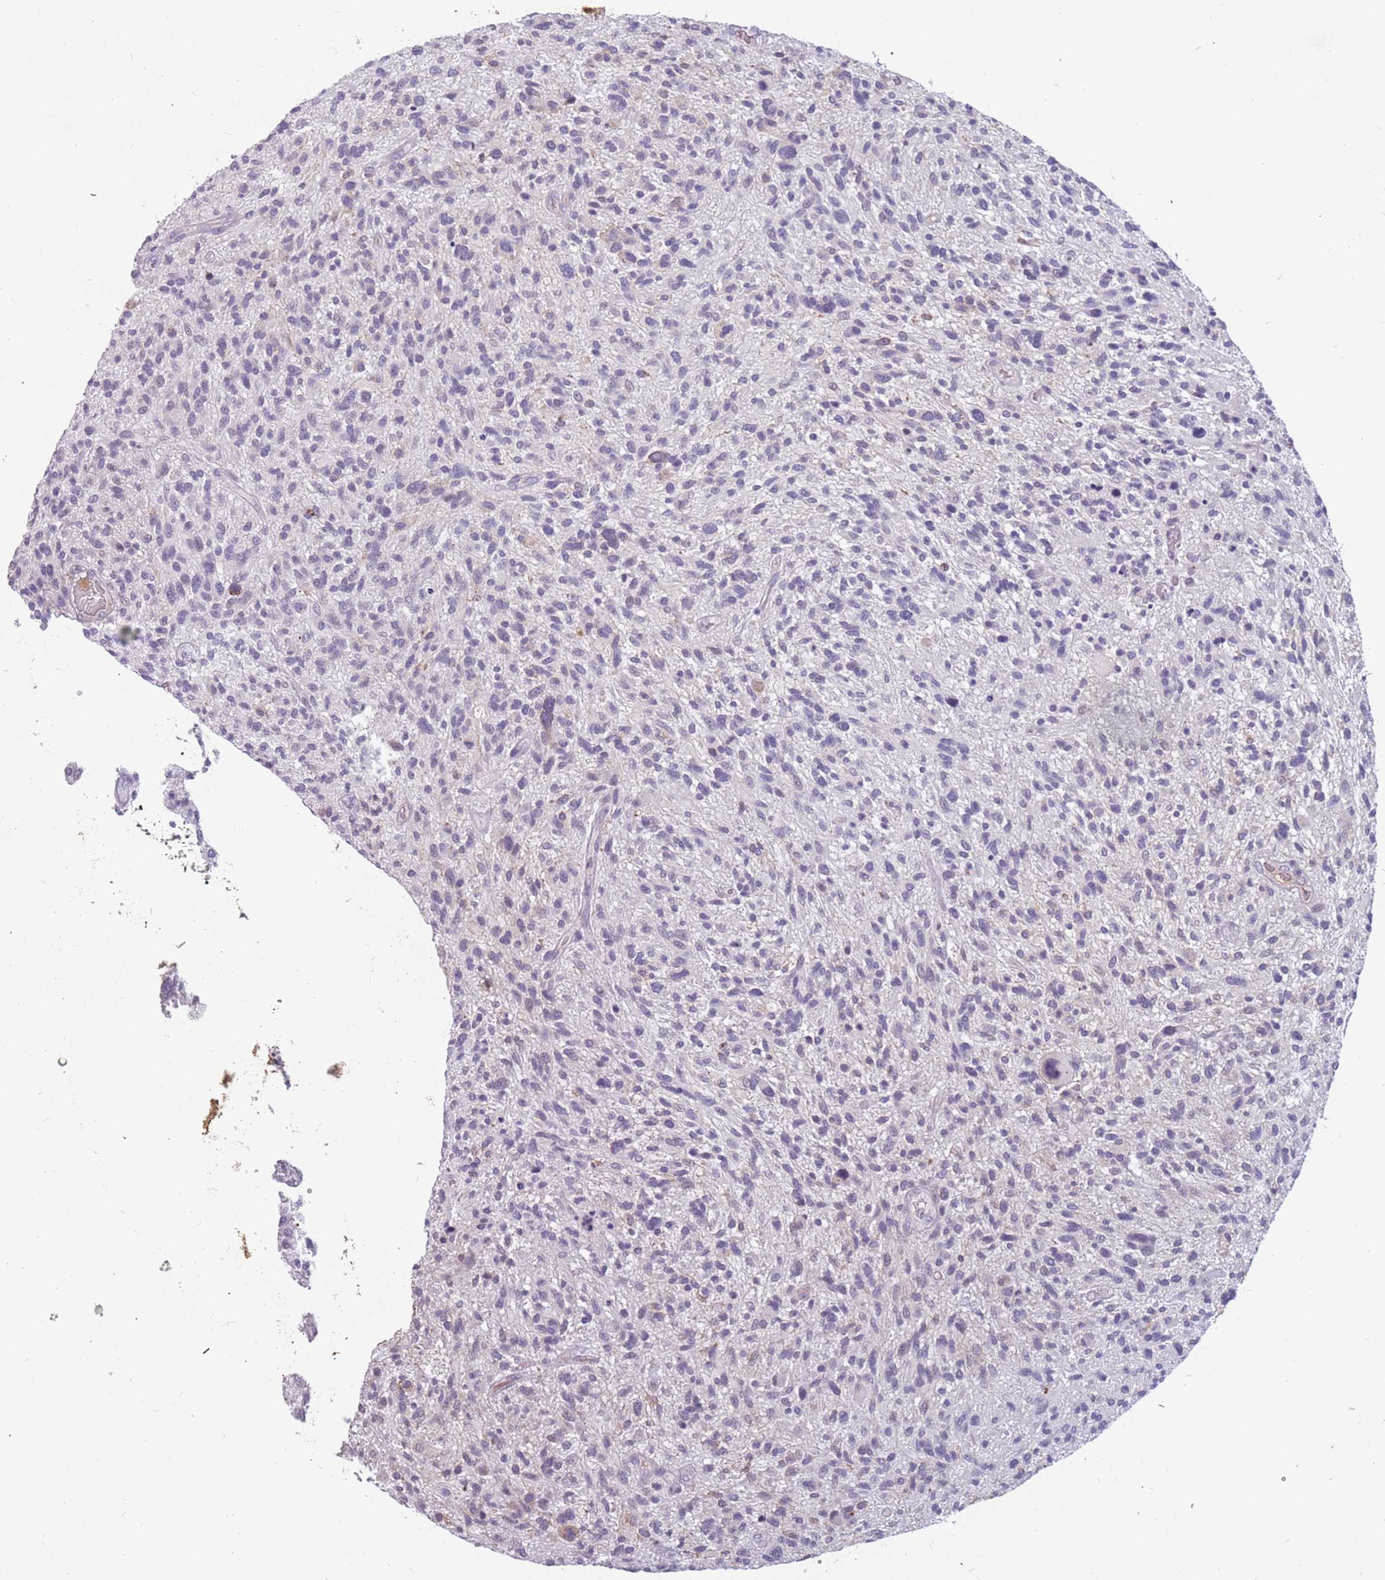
{"staining": {"intensity": "negative", "quantity": "none", "location": "none"}, "tissue": "glioma", "cell_type": "Tumor cells", "image_type": "cancer", "snomed": [{"axis": "morphology", "description": "Glioma, malignant, High grade"}, {"axis": "topography", "description": "Brain"}], "caption": "Immunohistochemical staining of glioma displays no significant expression in tumor cells.", "gene": "NEK6", "patient": {"sex": "male", "age": 47}}